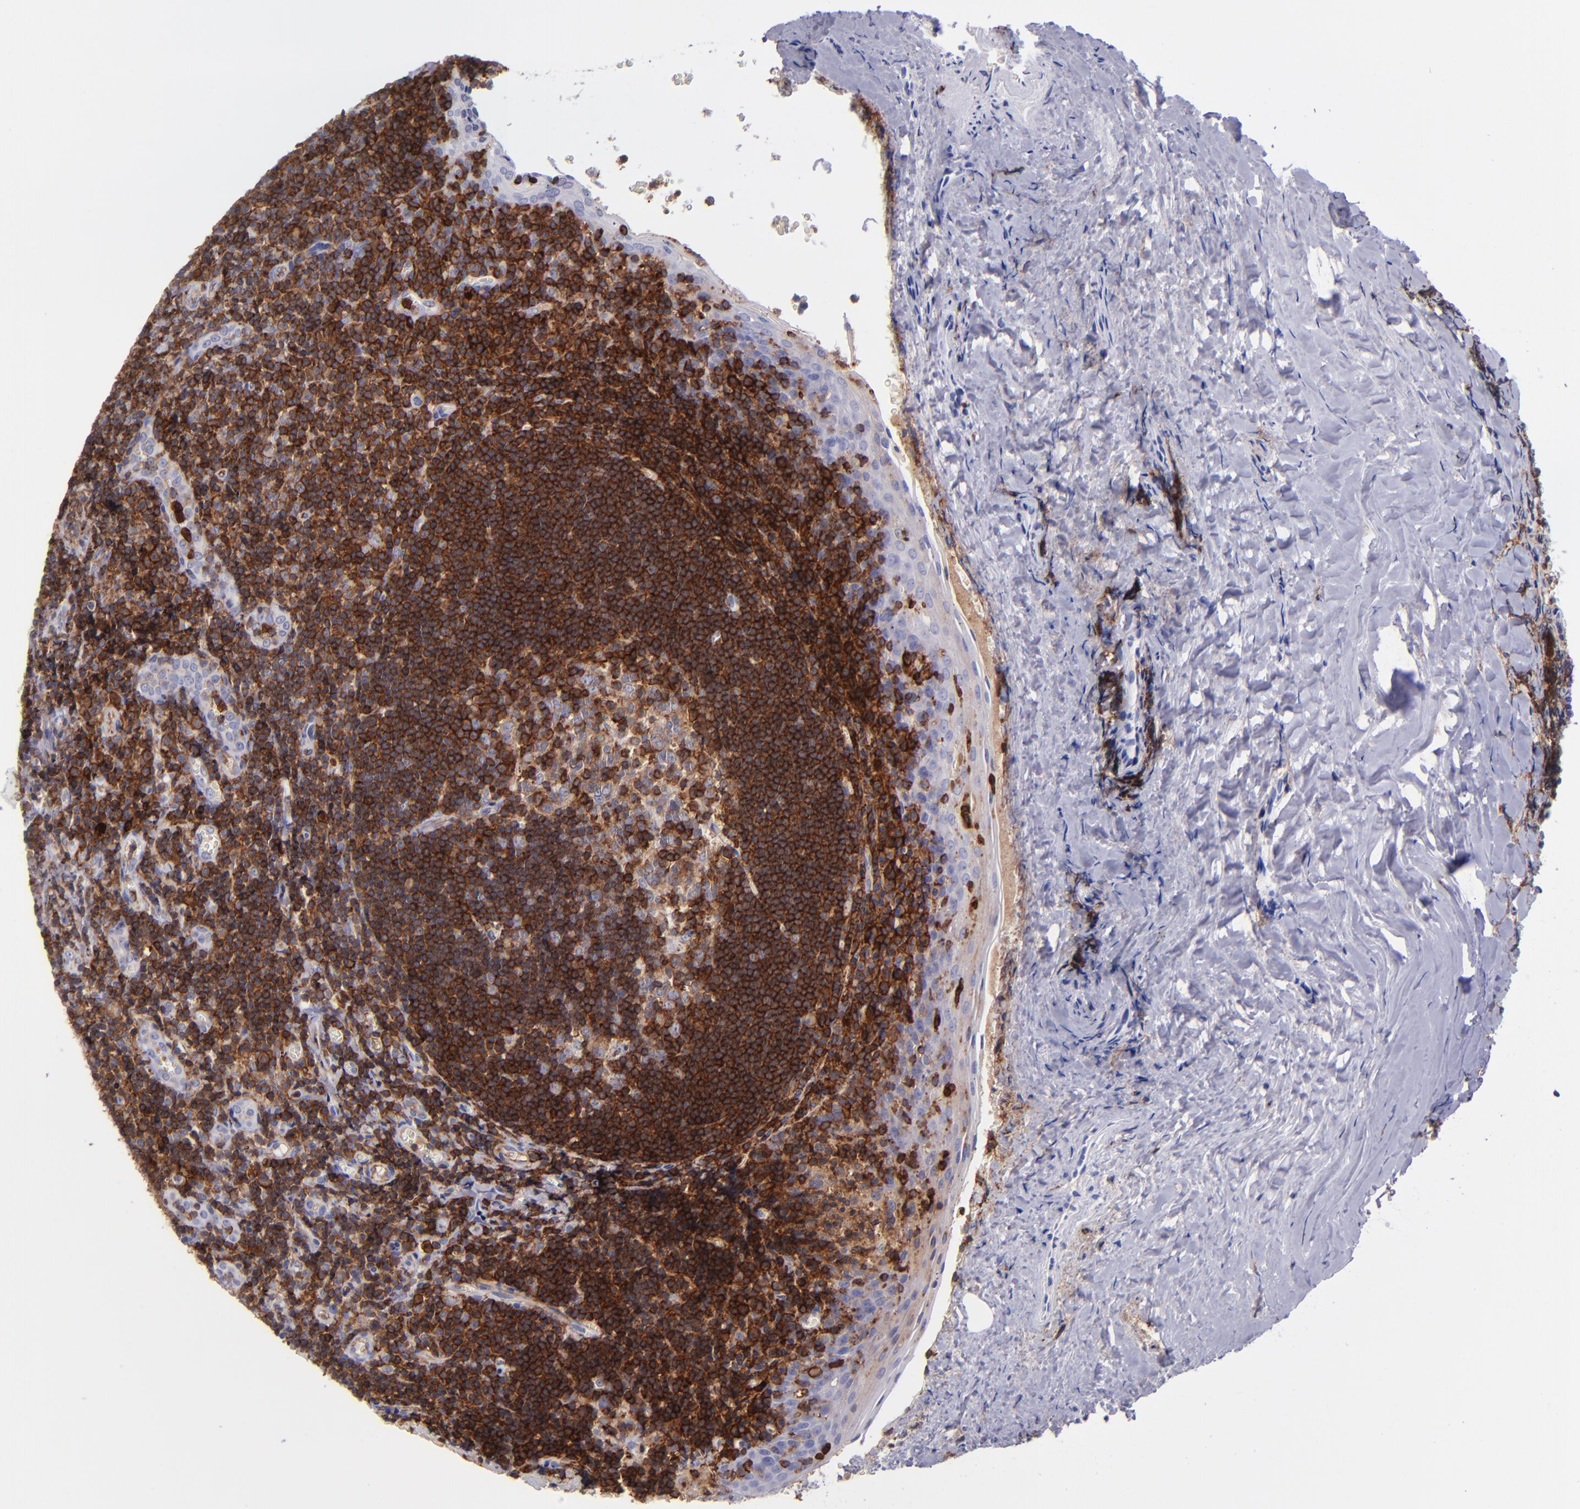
{"staining": {"intensity": "strong", "quantity": "25%-75%", "location": "cytoplasmic/membranous"}, "tissue": "tonsil", "cell_type": "Germinal center cells", "image_type": "normal", "snomed": [{"axis": "morphology", "description": "Normal tissue, NOS"}, {"axis": "topography", "description": "Tonsil"}], "caption": "Protein staining exhibits strong cytoplasmic/membranous staining in approximately 25%-75% of germinal center cells in normal tonsil.", "gene": "ICAM3", "patient": {"sex": "male", "age": 20}}